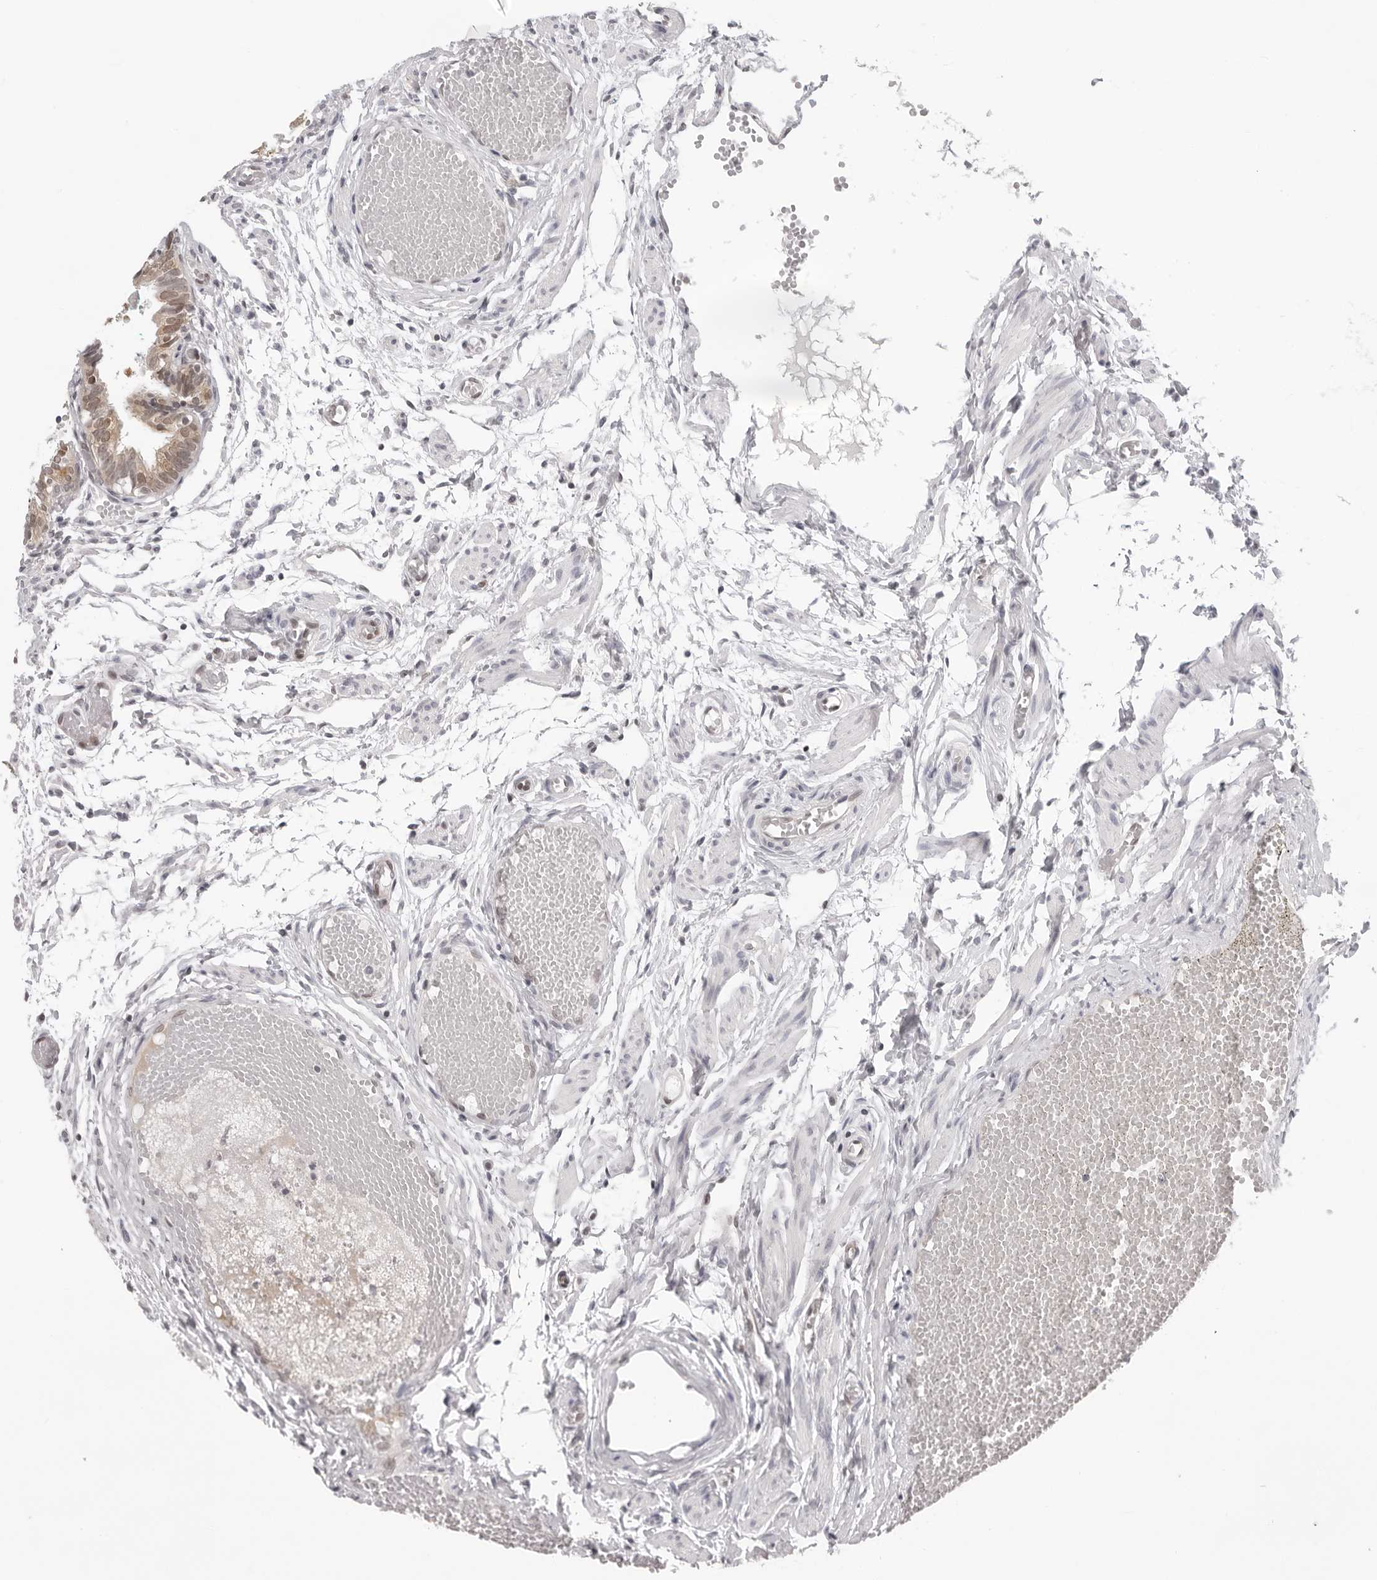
{"staining": {"intensity": "moderate", "quantity": ">75%", "location": "nuclear"}, "tissue": "fallopian tube", "cell_type": "Glandular cells", "image_type": "normal", "snomed": [{"axis": "morphology", "description": "Normal tissue, NOS"}, {"axis": "topography", "description": "Fallopian tube"}], "caption": "A brown stain shows moderate nuclear expression of a protein in glandular cells of benign human fallopian tube. (brown staining indicates protein expression, while blue staining denotes nuclei).", "gene": "CASP7", "patient": {"sex": "female", "age": 46}}